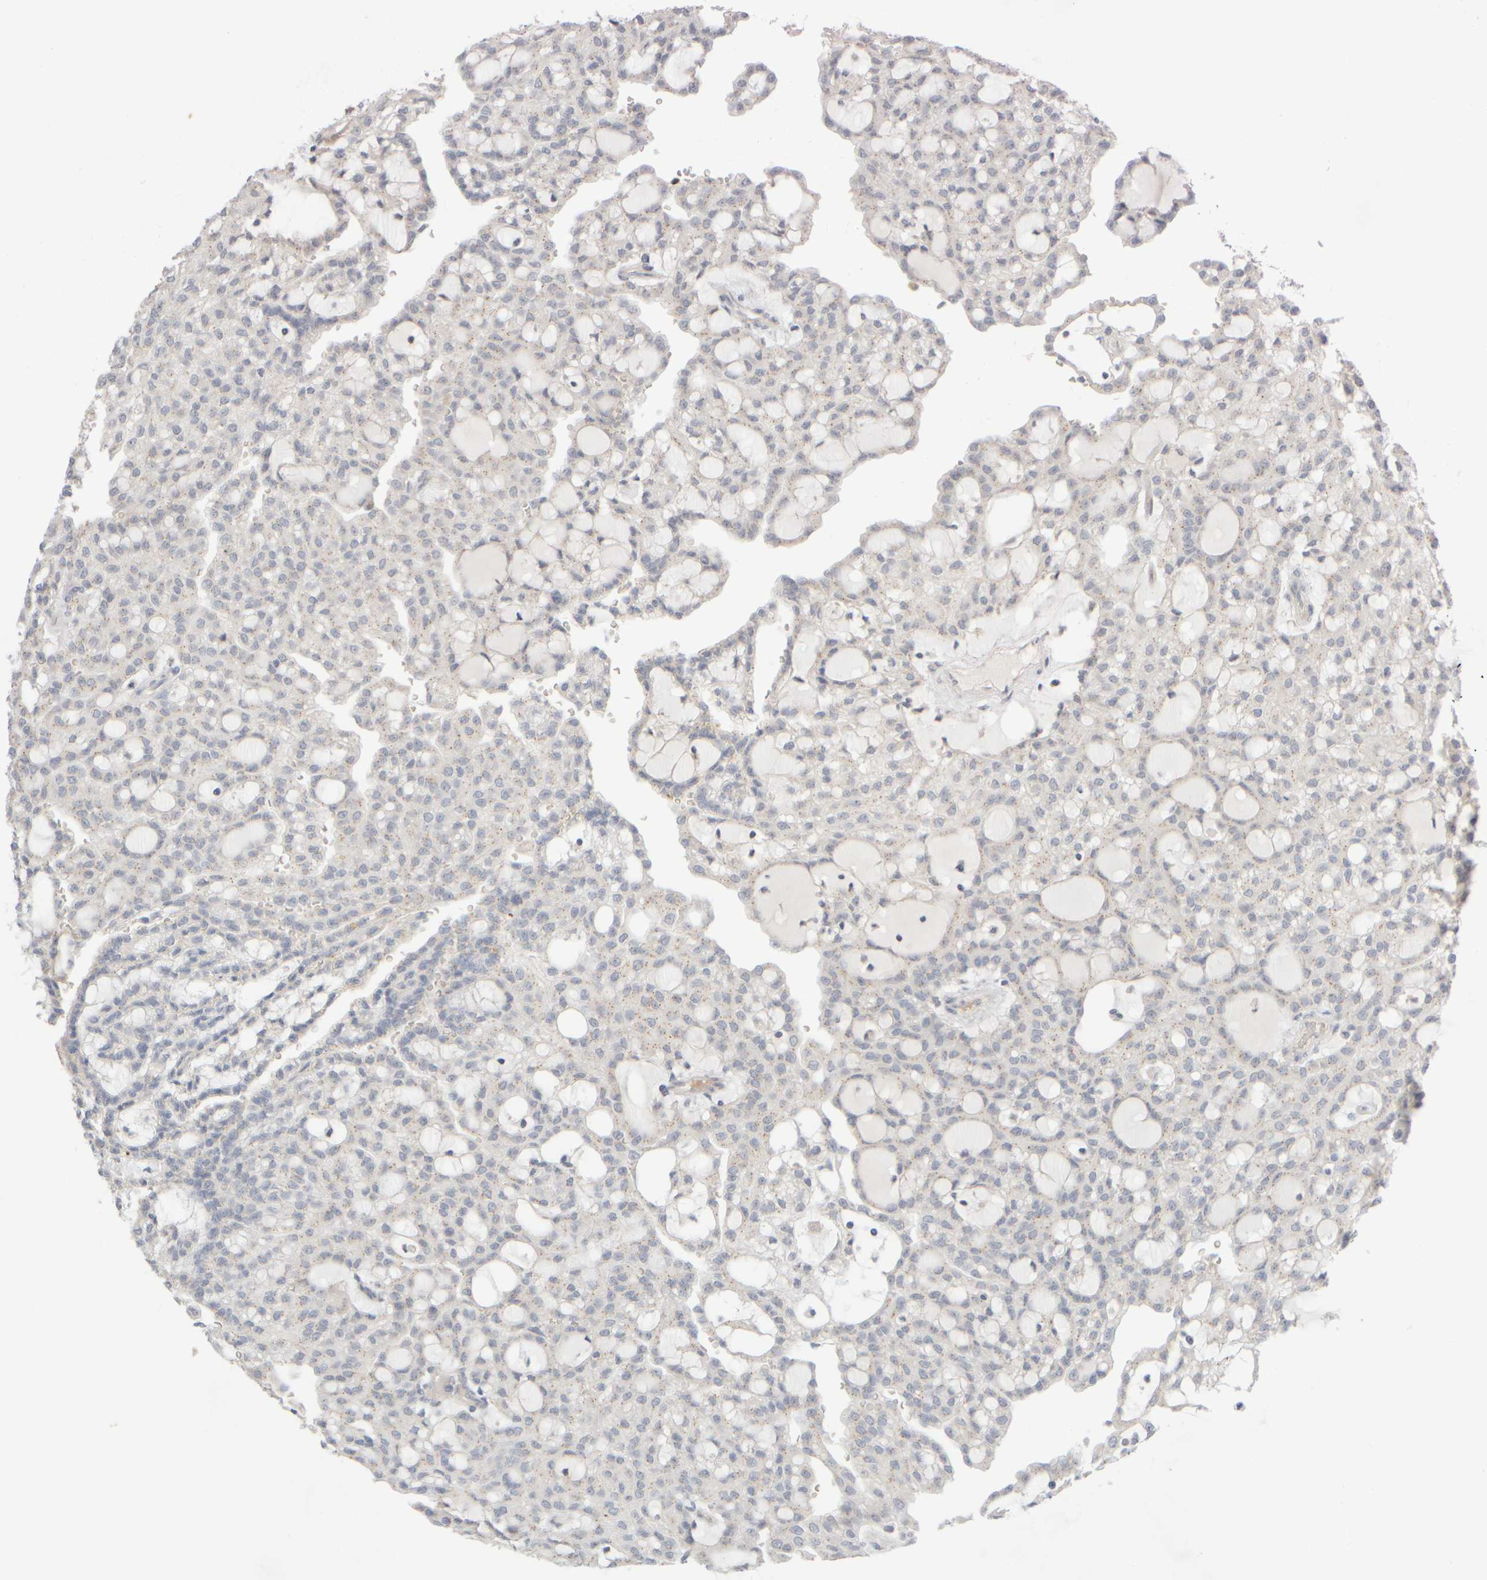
{"staining": {"intensity": "negative", "quantity": "none", "location": "none"}, "tissue": "renal cancer", "cell_type": "Tumor cells", "image_type": "cancer", "snomed": [{"axis": "morphology", "description": "Adenocarcinoma, NOS"}, {"axis": "topography", "description": "Kidney"}], "caption": "Immunohistochemistry (IHC) photomicrograph of renal cancer (adenocarcinoma) stained for a protein (brown), which exhibits no expression in tumor cells. Brightfield microscopy of immunohistochemistry (IHC) stained with DAB (3,3'-diaminobenzidine) (brown) and hematoxylin (blue), captured at high magnification.", "gene": "GOPC", "patient": {"sex": "male", "age": 63}}